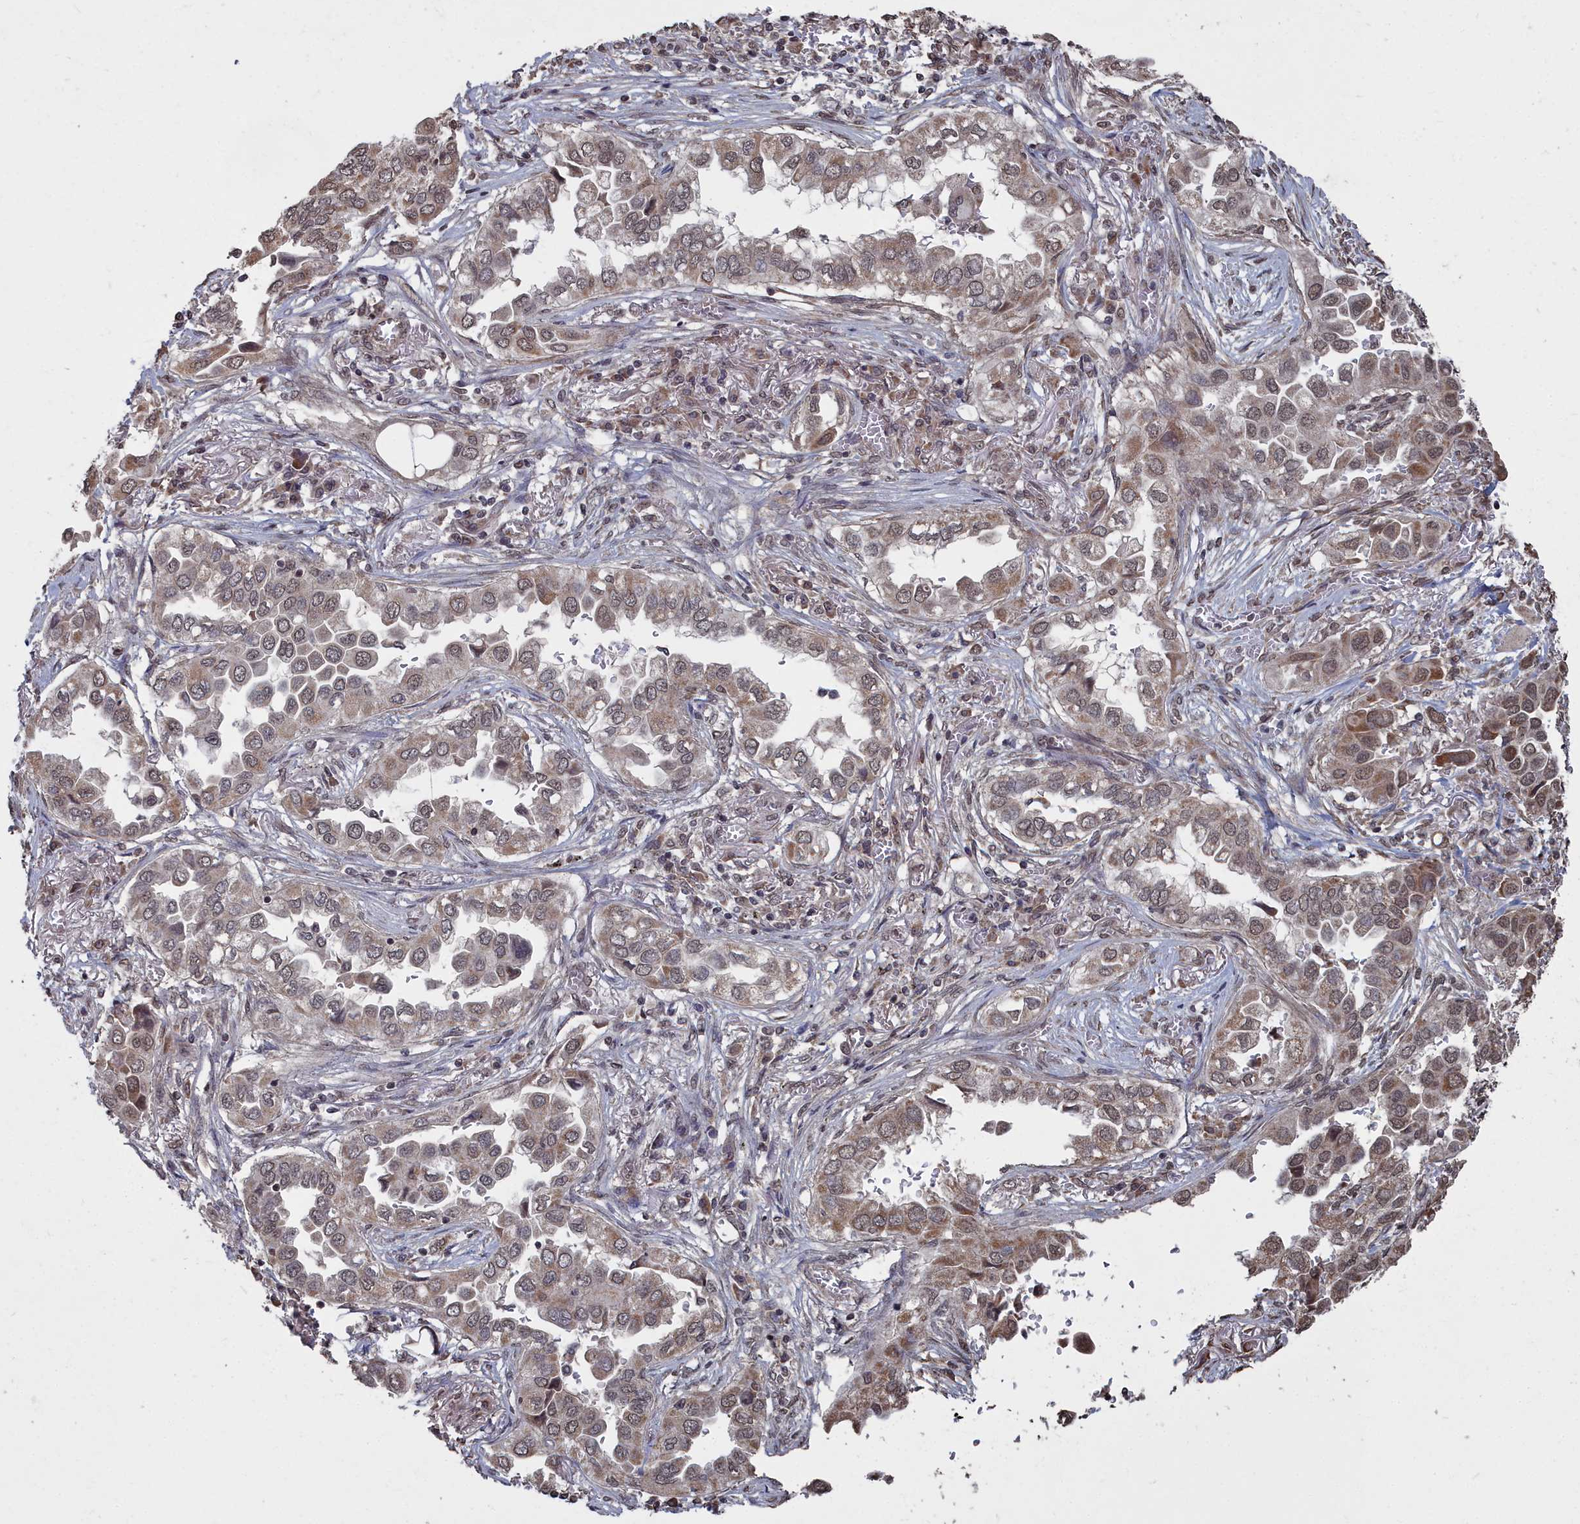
{"staining": {"intensity": "moderate", "quantity": ">75%", "location": "cytoplasmic/membranous,nuclear"}, "tissue": "lung cancer", "cell_type": "Tumor cells", "image_type": "cancer", "snomed": [{"axis": "morphology", "description": "Adenocarcinoma, NOS"}, {"axis": "topography", "description": "Lung"}], "caption": "Immunohistochemical staining of lung adenocarcinoma displays medium levels of moderate cytoplasmic/membranous and nuclear protein staining in approximately >75% of tumor cells. (Stains: DAB (3,3'-diaminobenzidine) in brown, nuclei in blue, Microscopy: brightfield microscopy at high magnification).", "gene": "CCNP", "patient": {"sex": "female", "age": 76}}